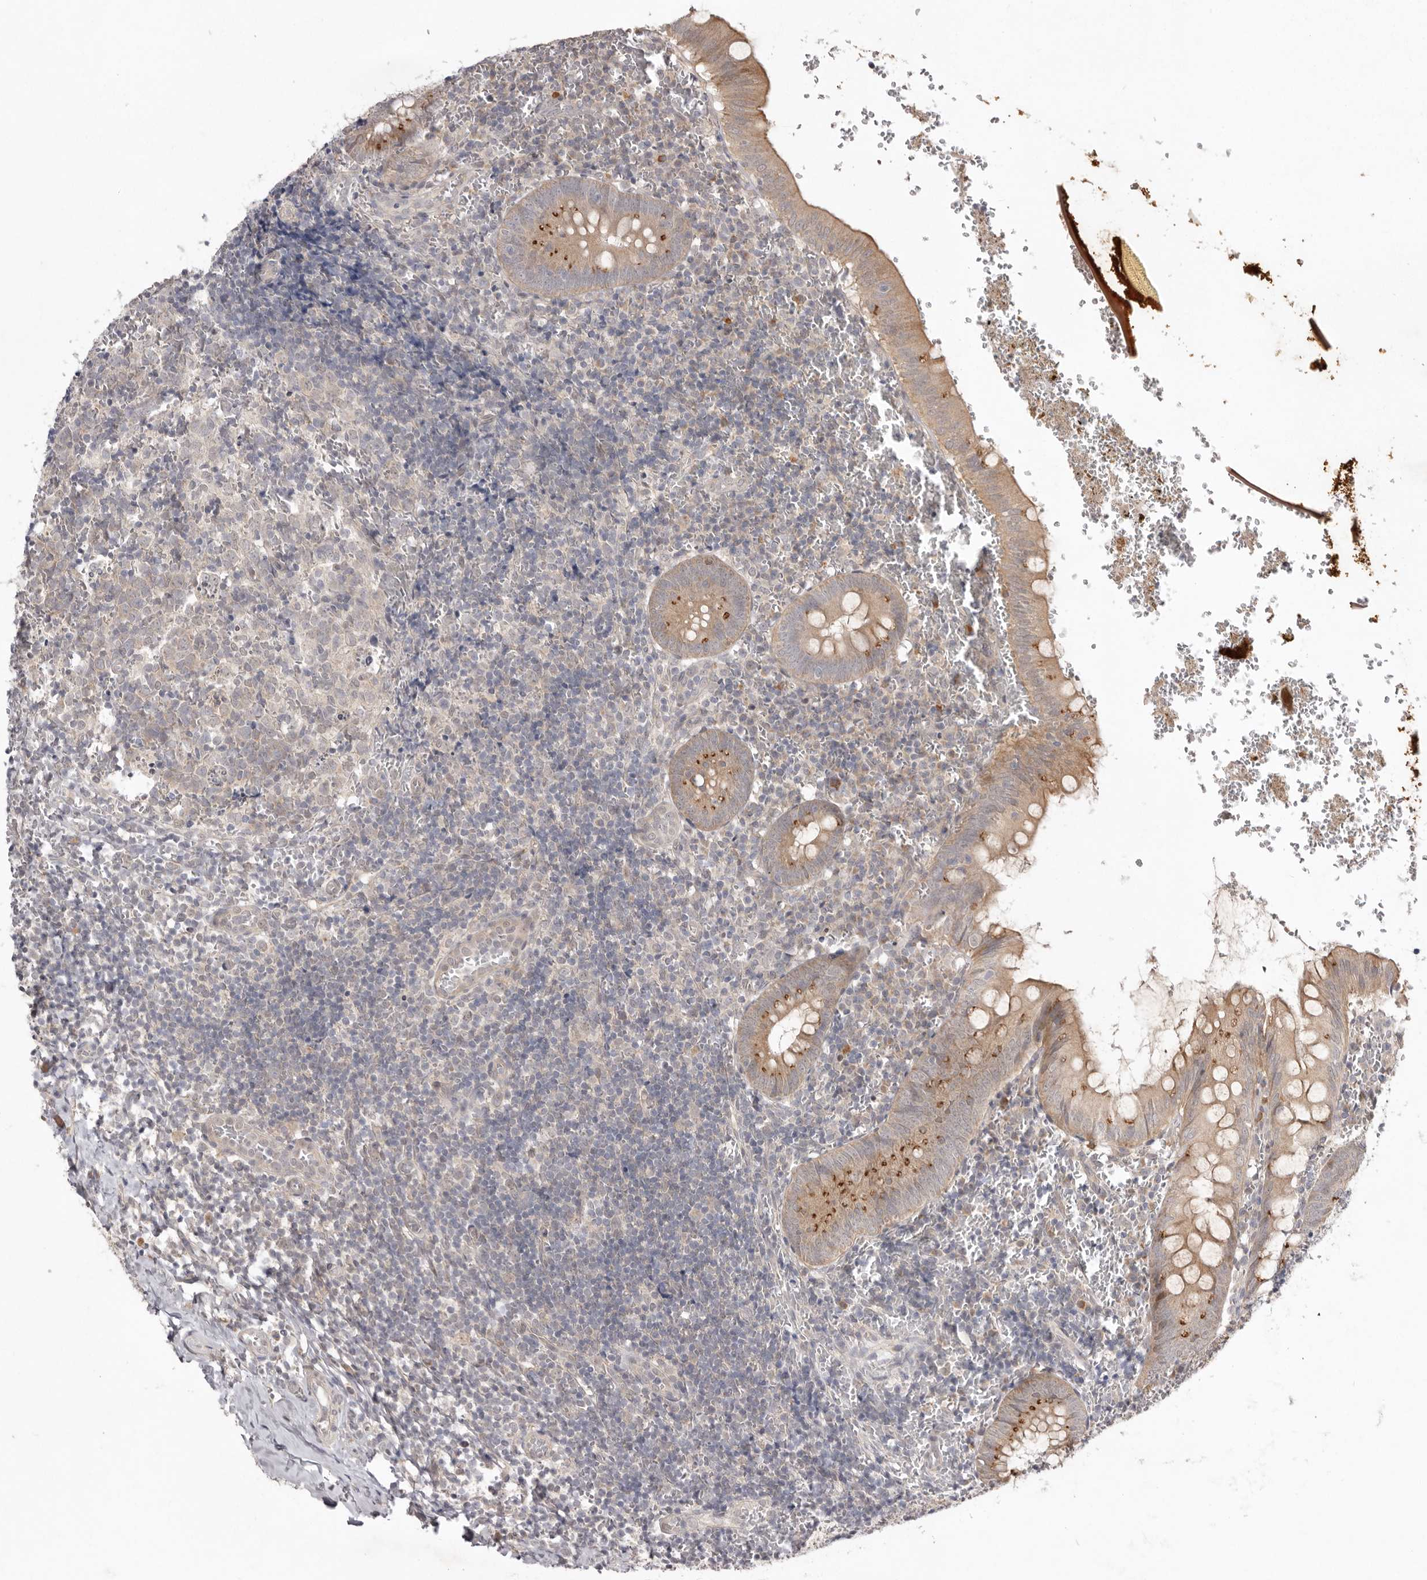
{"staining": {"intensity": "moderate", "quantity": ">75%", "location": "cytoplasmic/membranous"}, "tissue": "appendix", "cell_type": "Glandular cells", "image_type": "normal", "snomed": [{"axis": "morphology", "description": "Normal tissue, NOS"}, {"axis": "topography", "description": "Appendix"}], "caption": "Appendix stained with DAB immunohistochemistry exhibits medium levels of moderate cytoplasmic/membranous expression in approximately >75% of glandular cells. (IHC, brightfield microscopy, high magnification).", "gene": "NSUN4", "patient": {"sex": "male", "age": 8}}